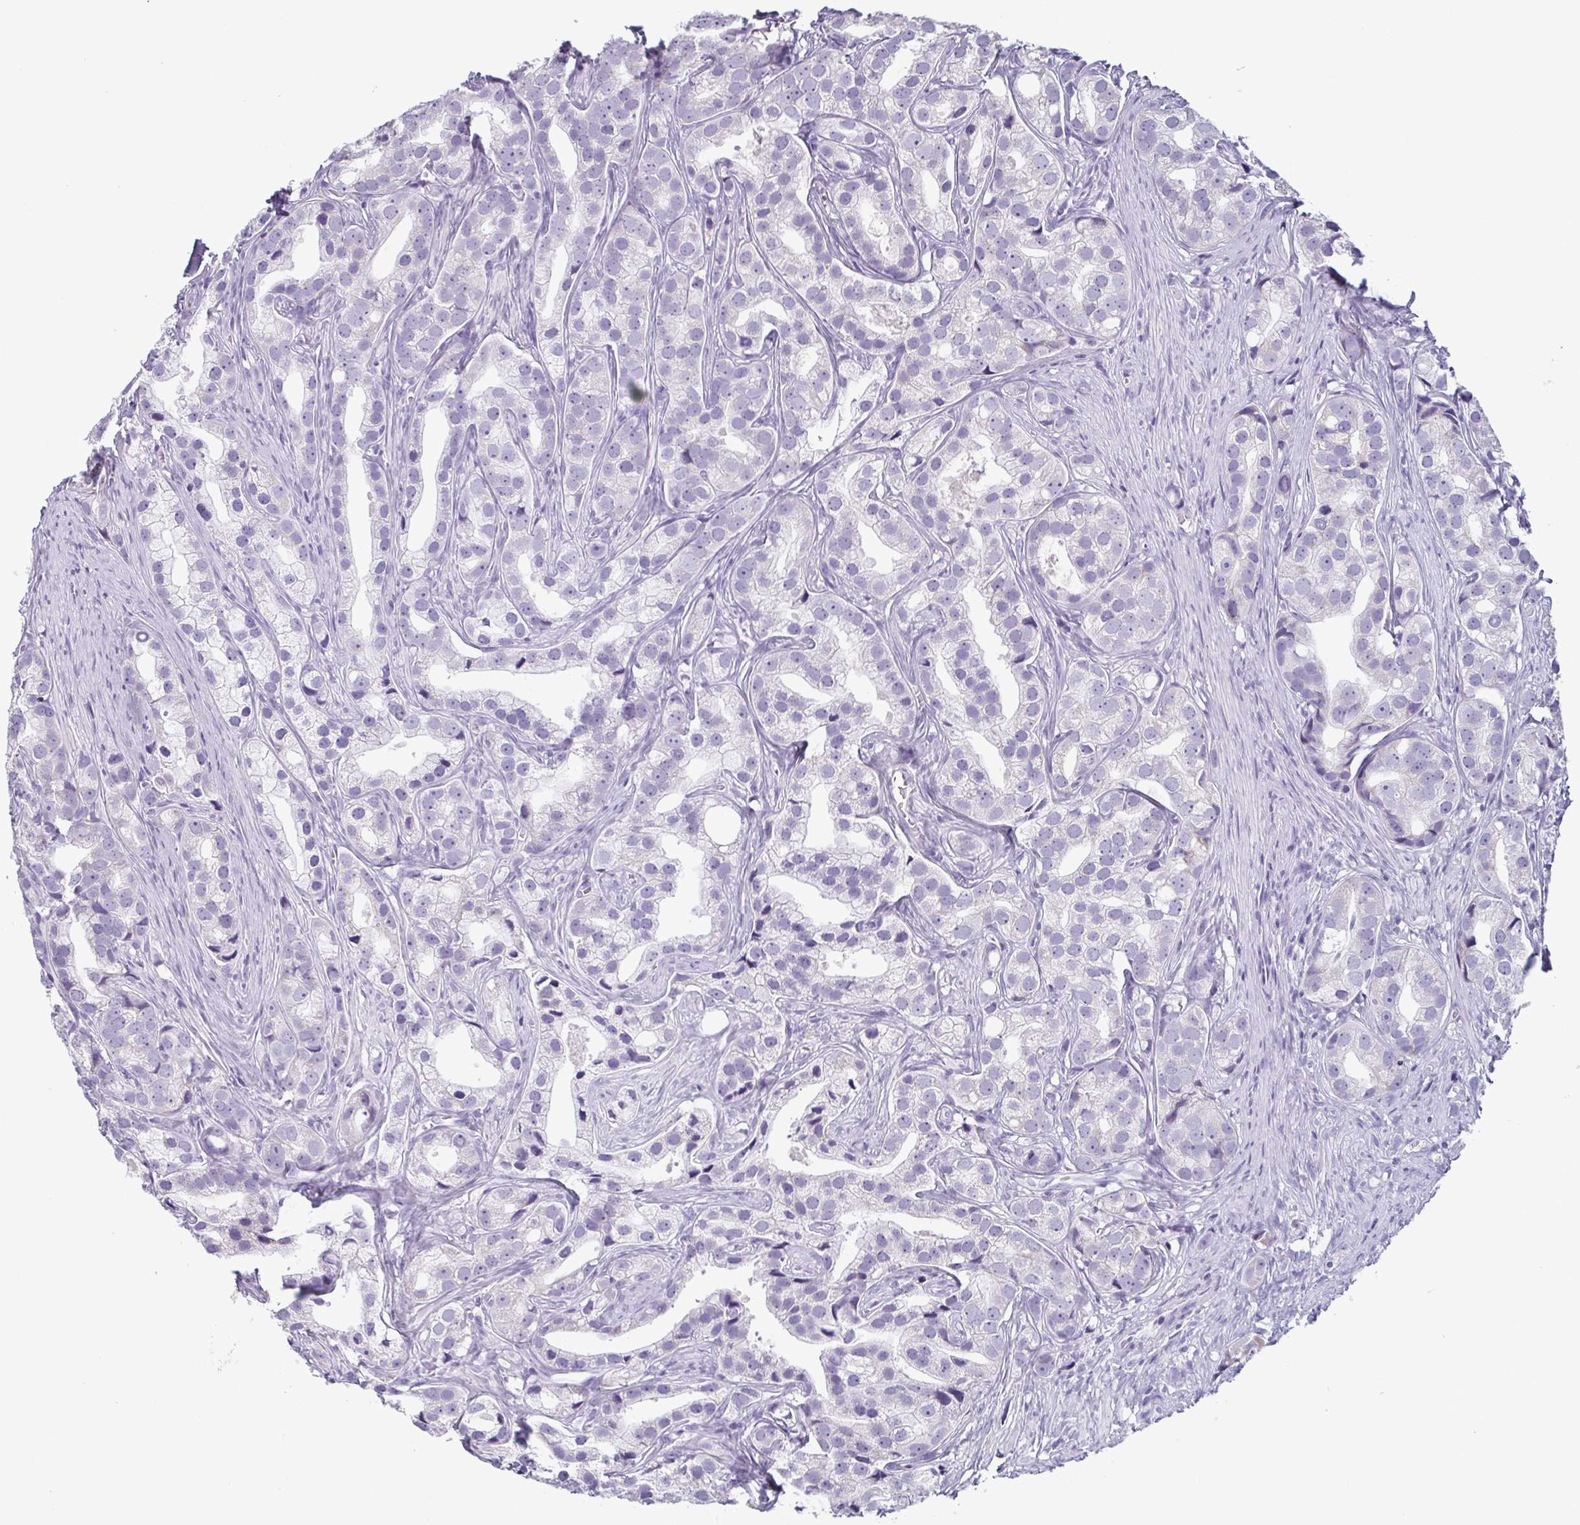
{"staining": {"intensity": "negative", "quantity": "none", "location": "none"}, "tissue": "prostate cancer", "cell_type": "Tumor cells", "image_type": "cancer", "snomed": [{"axis": "morphology", "description": "Adenocarcinoma, High grade"}, {"axis": "topography", "description": "Prostate"}], "caption": "Protein analysis of prostate cancer (adenocarcinoma (high-grade)) reveals no significant staining in tumor cells.", "gene": "KRT78", "patient": {"sex": "male", "age": 75}}